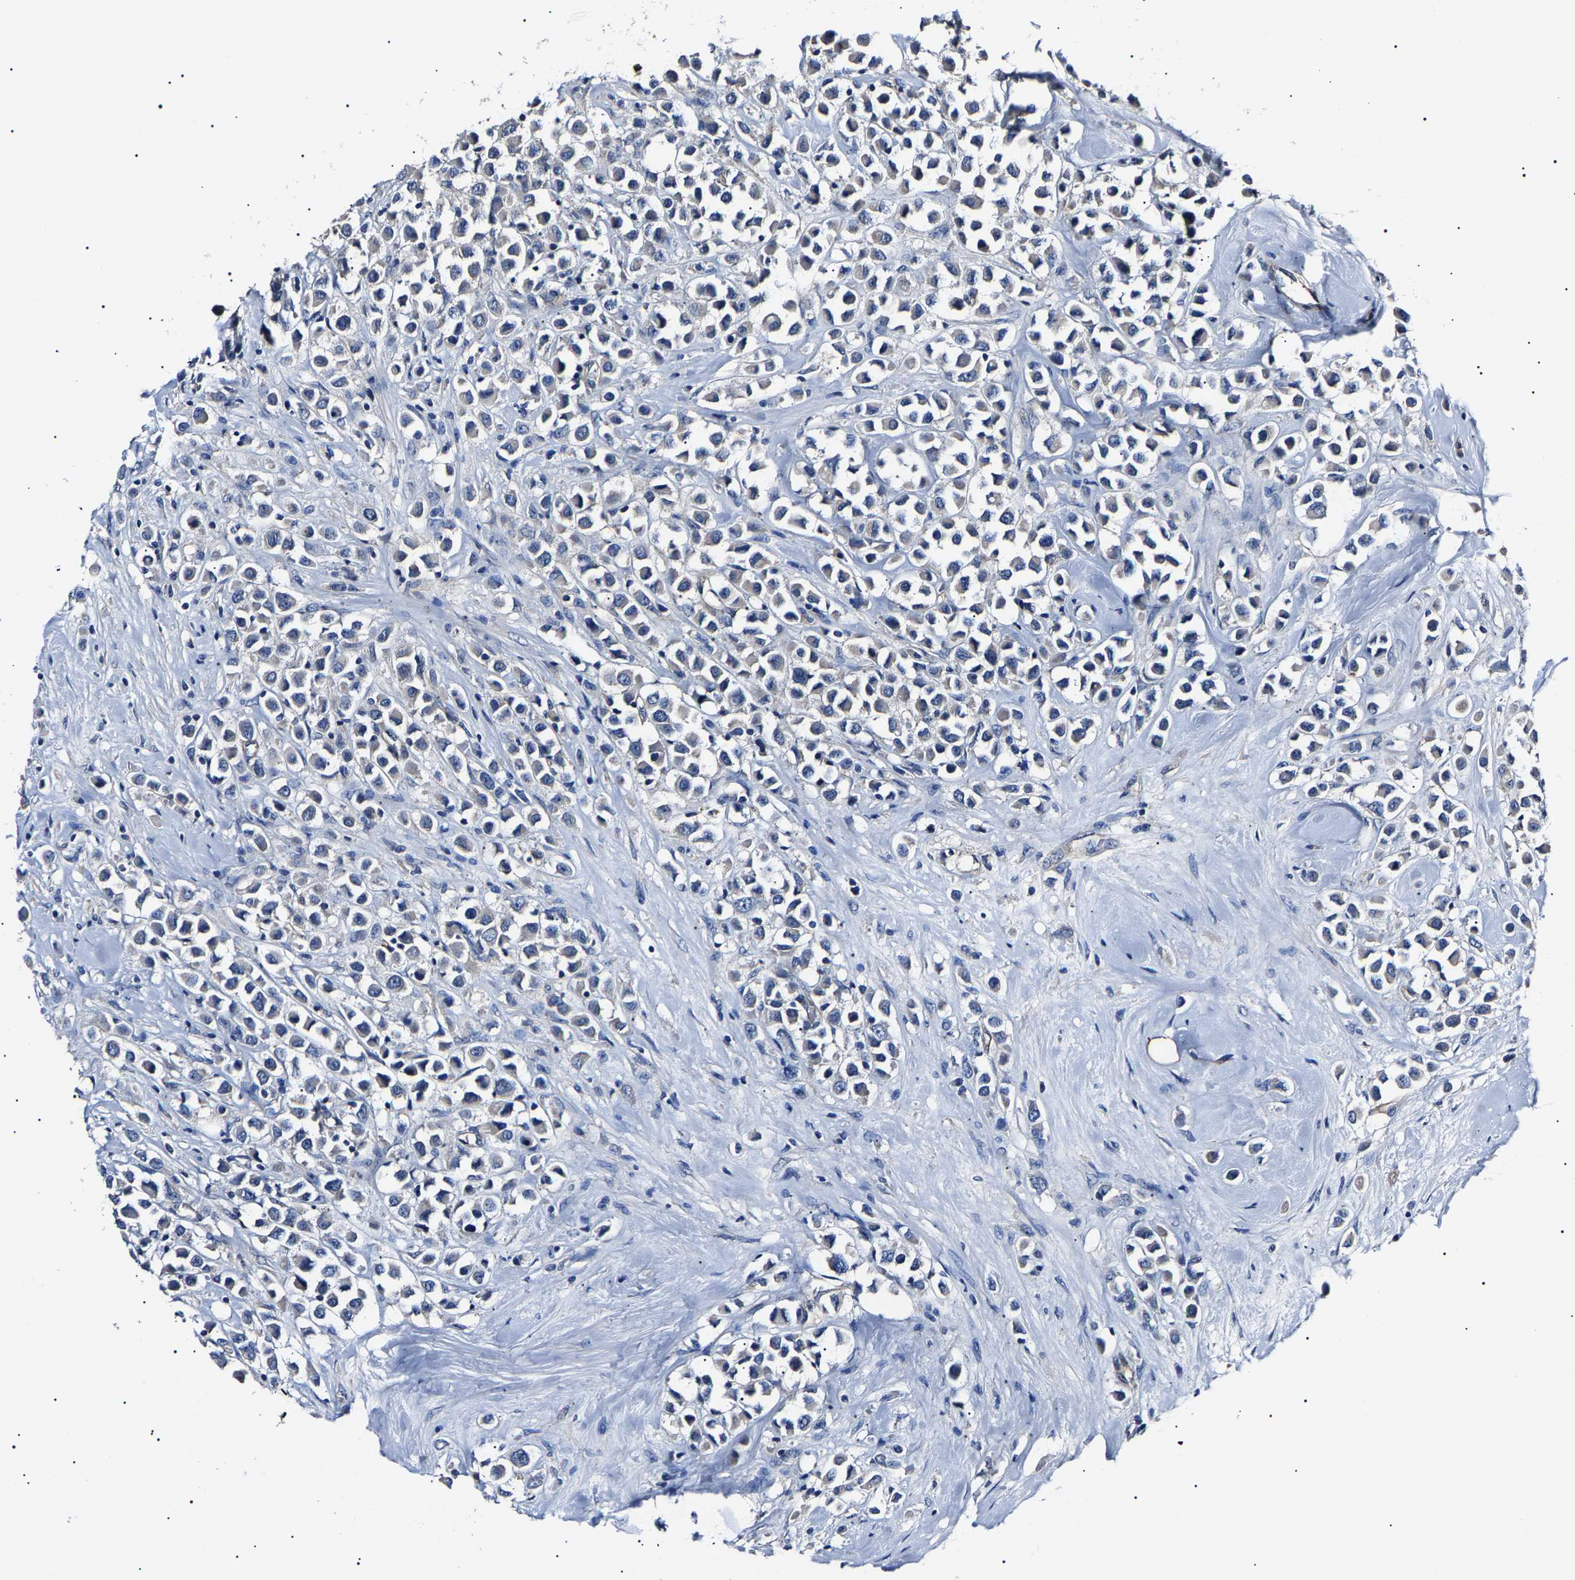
{"staining": {"intensity": "negative", "quantity": "none", "location": "none"}, "tissue": "breast cancer", "cell_type": "Tumor cells", "image_type": "cancer", "snomed": [{"axis": "morphology", "description": "Duct carcinoma"}, {"axis": "topography", "description": "Breast"}], "caption": "Immunohistochemical staining of human intraductal carcinoma (breast) displays no significant positivity in tumor cells.", "gene": "KLHL42", "patient": {"sex": "female", "age": 61}}